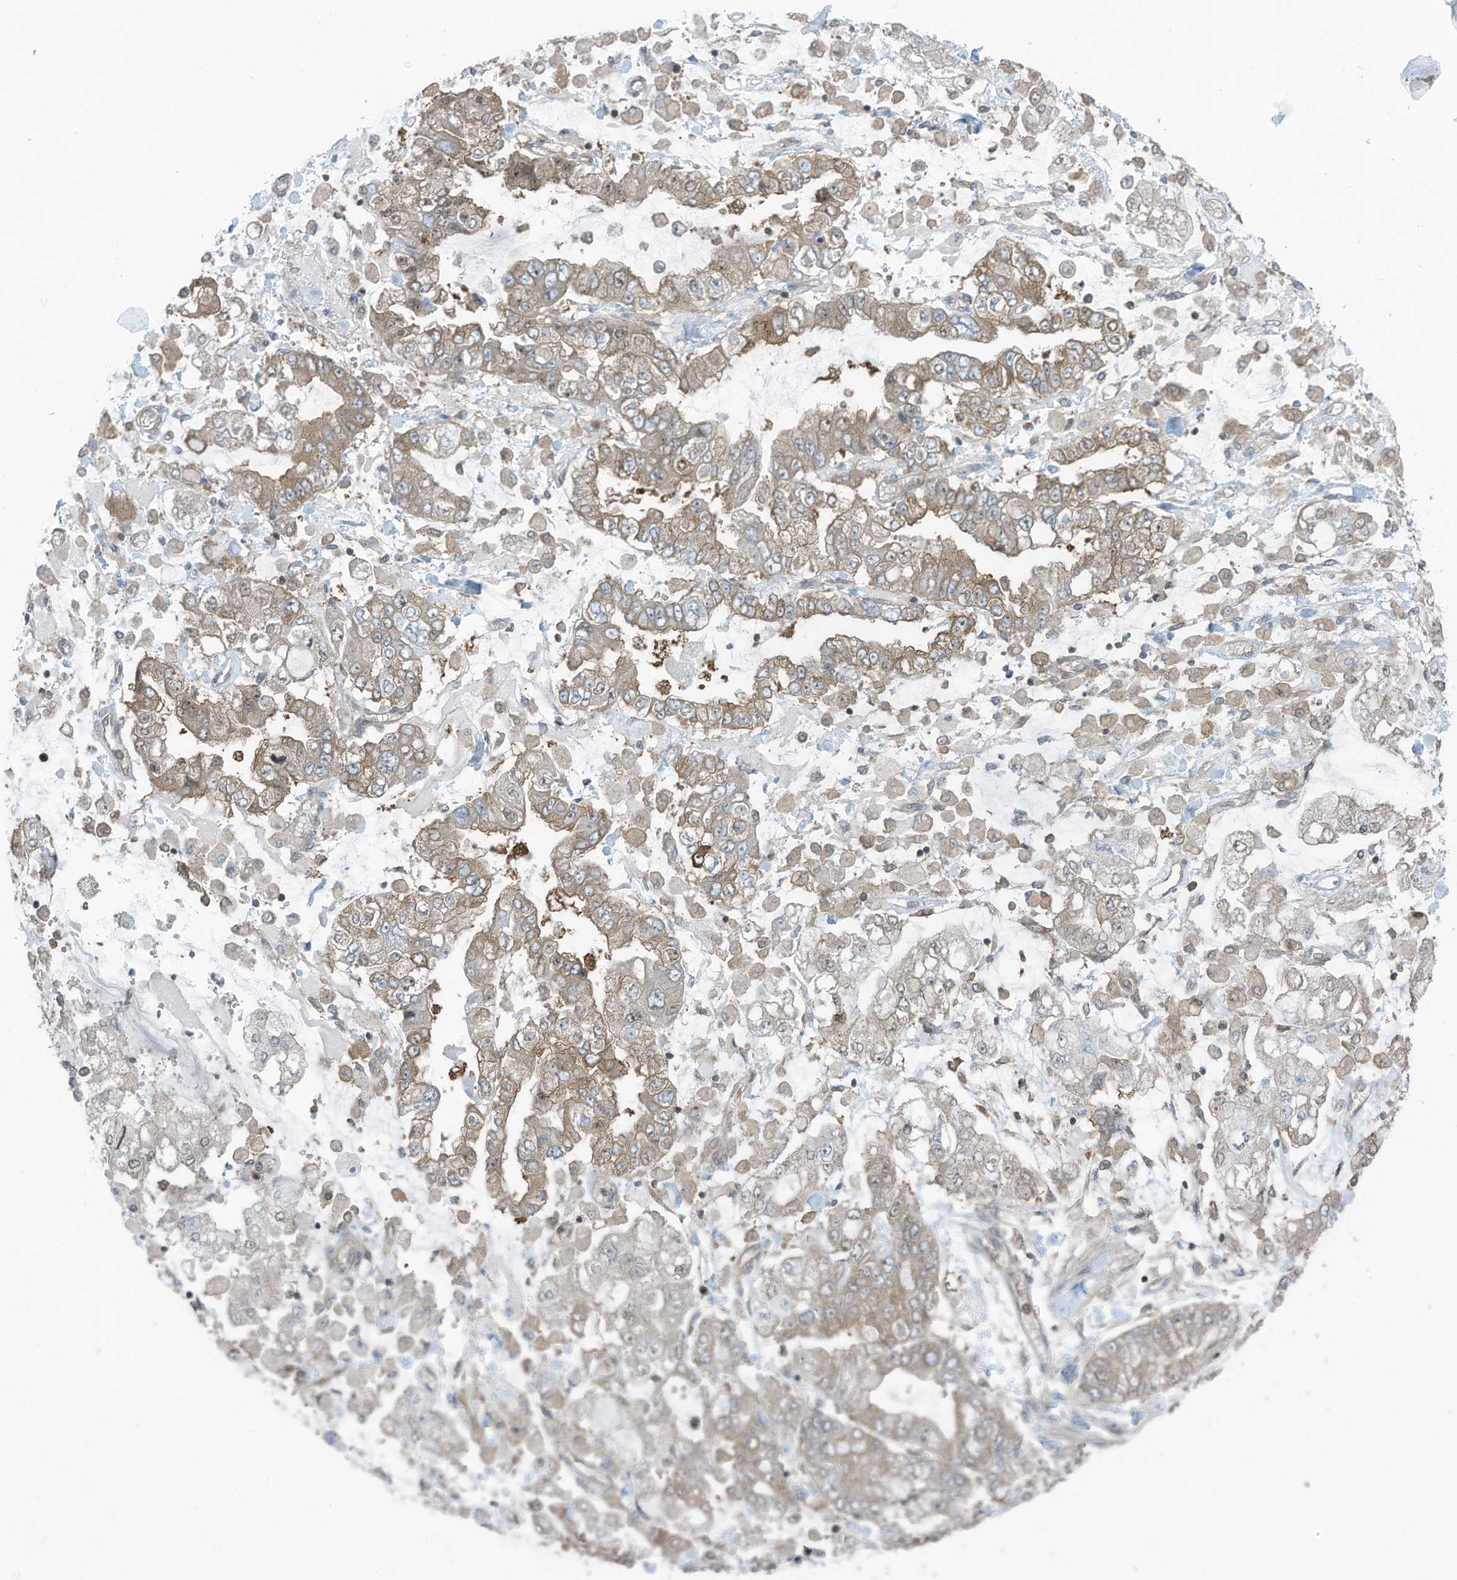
{"staining": {"intensity": "weak", "quantity": "<25%", "location": "cytoplasmic/membranous"}, "tissue": "stomach cancer", "cell_type": "Tumor cells", "image_type": "cancer", "snomed": [{"axis": "morphology", "description": "Normal tissue, NOS"}, {"axis": "morphology", "description": "Adenocarcinoma, NOS"}, {"axis": "topography", "description": "Stomach, upper"}, {"axis": "topography", "description": "Stomach"}], "caption": "High magnification brightfield microscopy of adenocarcinoma (stomach) stained with DAB (3,3'-diaminobenzidine) (brown) and counterstained with hematoxylin (blue): tumor cells show no significant expression.", "gene": "OLA1", "patient": {"sex": "male", "age": 76}}